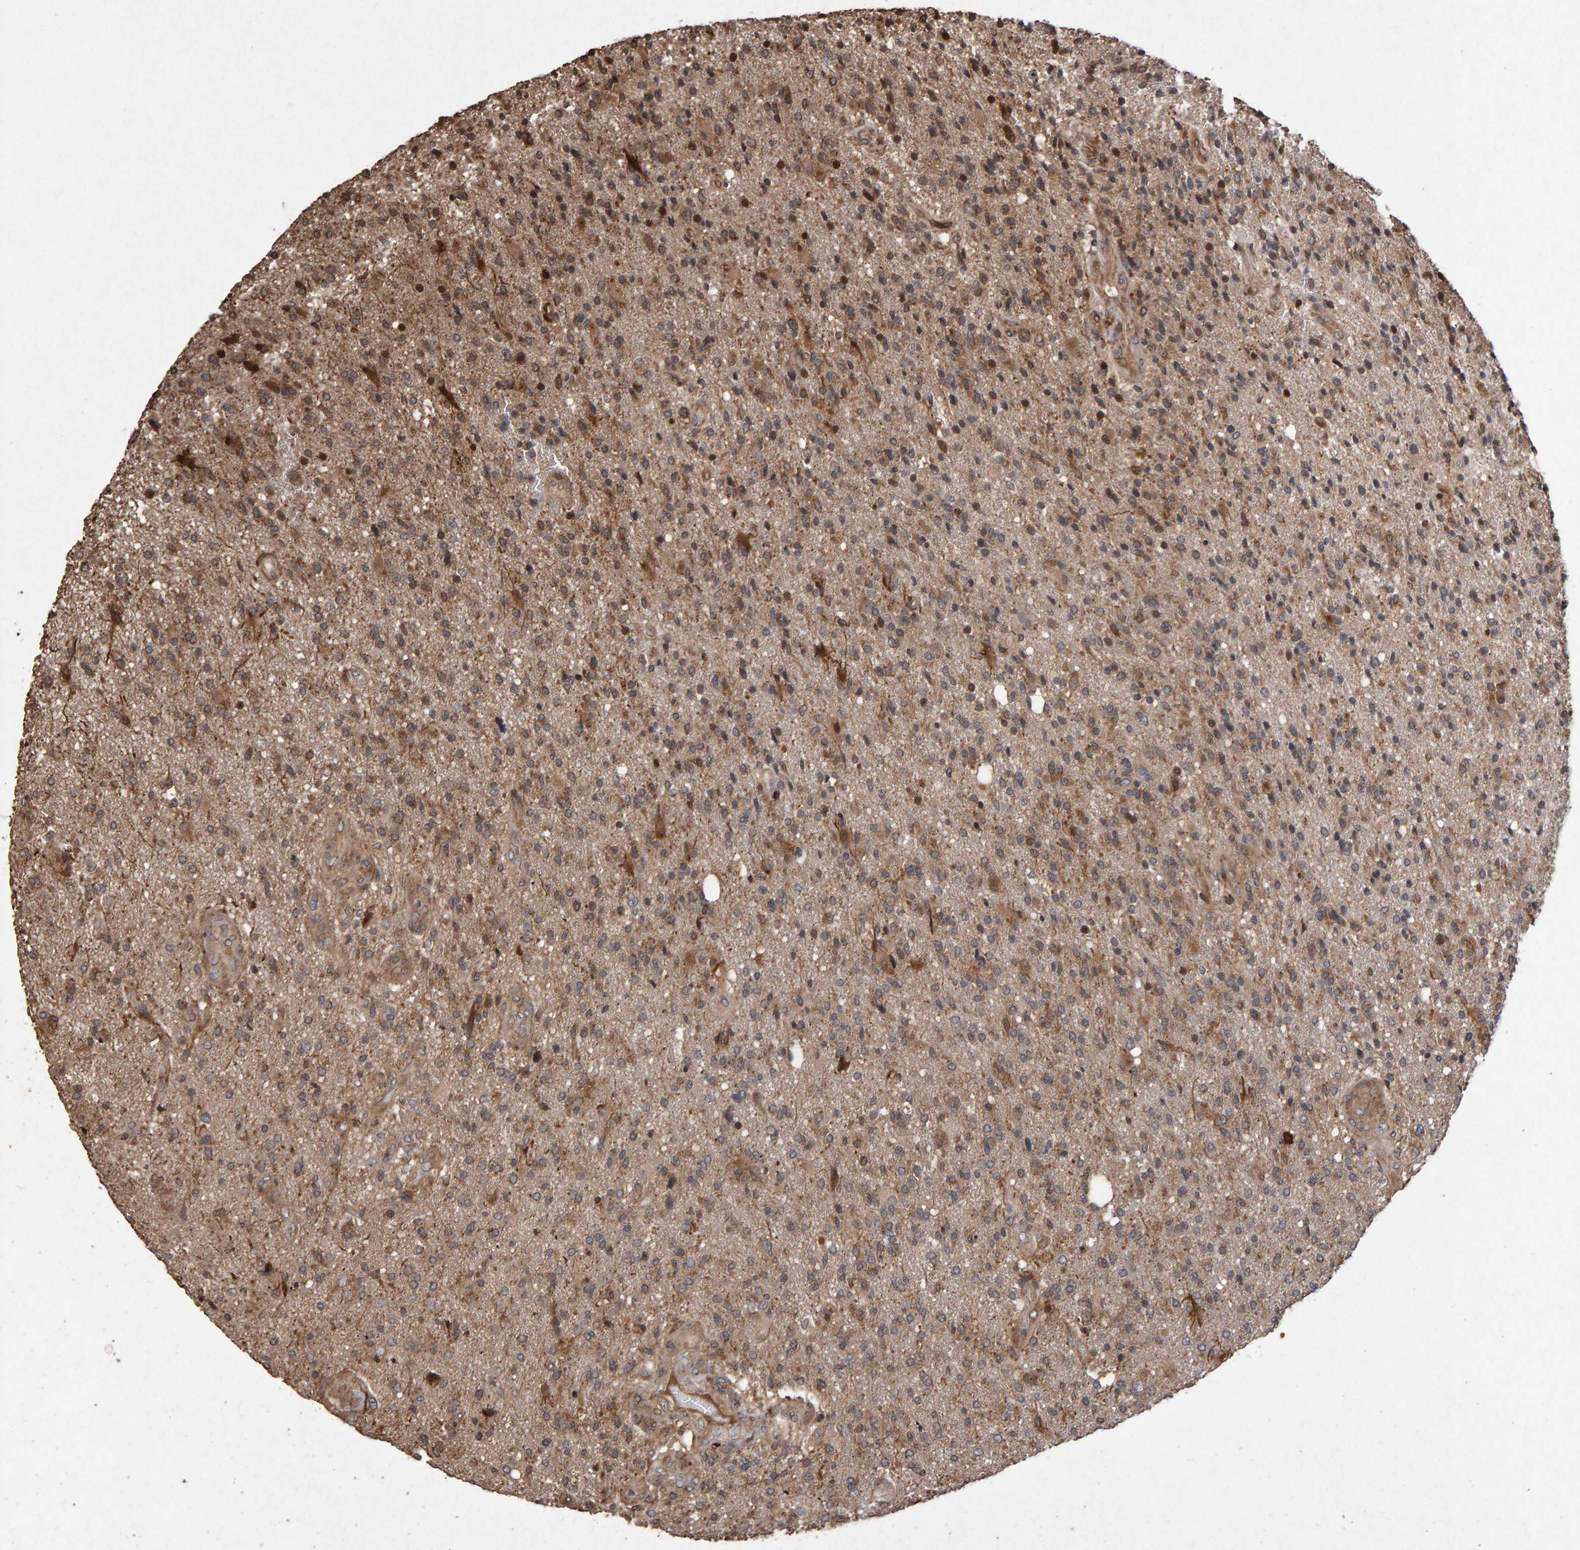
{"staining": {"intensity": "moderate", "quantity": "25%-75%", "location": "cytoplasmic/membranous"}, "tissue": "glioma", "cell_type": "Tumor cells", "image_type": "cancer", "snomed": [{"axis": "morphology", "description": "Glioma, malignant, High grade"}, {"axis": "topography", "description": "Brain"}], "caption": "Glioma stained with immunohistochemistry shows moderate cytoplasmic/membranous expression in approximately 25%-75% of tumor cells.", "gene": "OSBP2", "patient": {"sex": "male", "age": 72}}